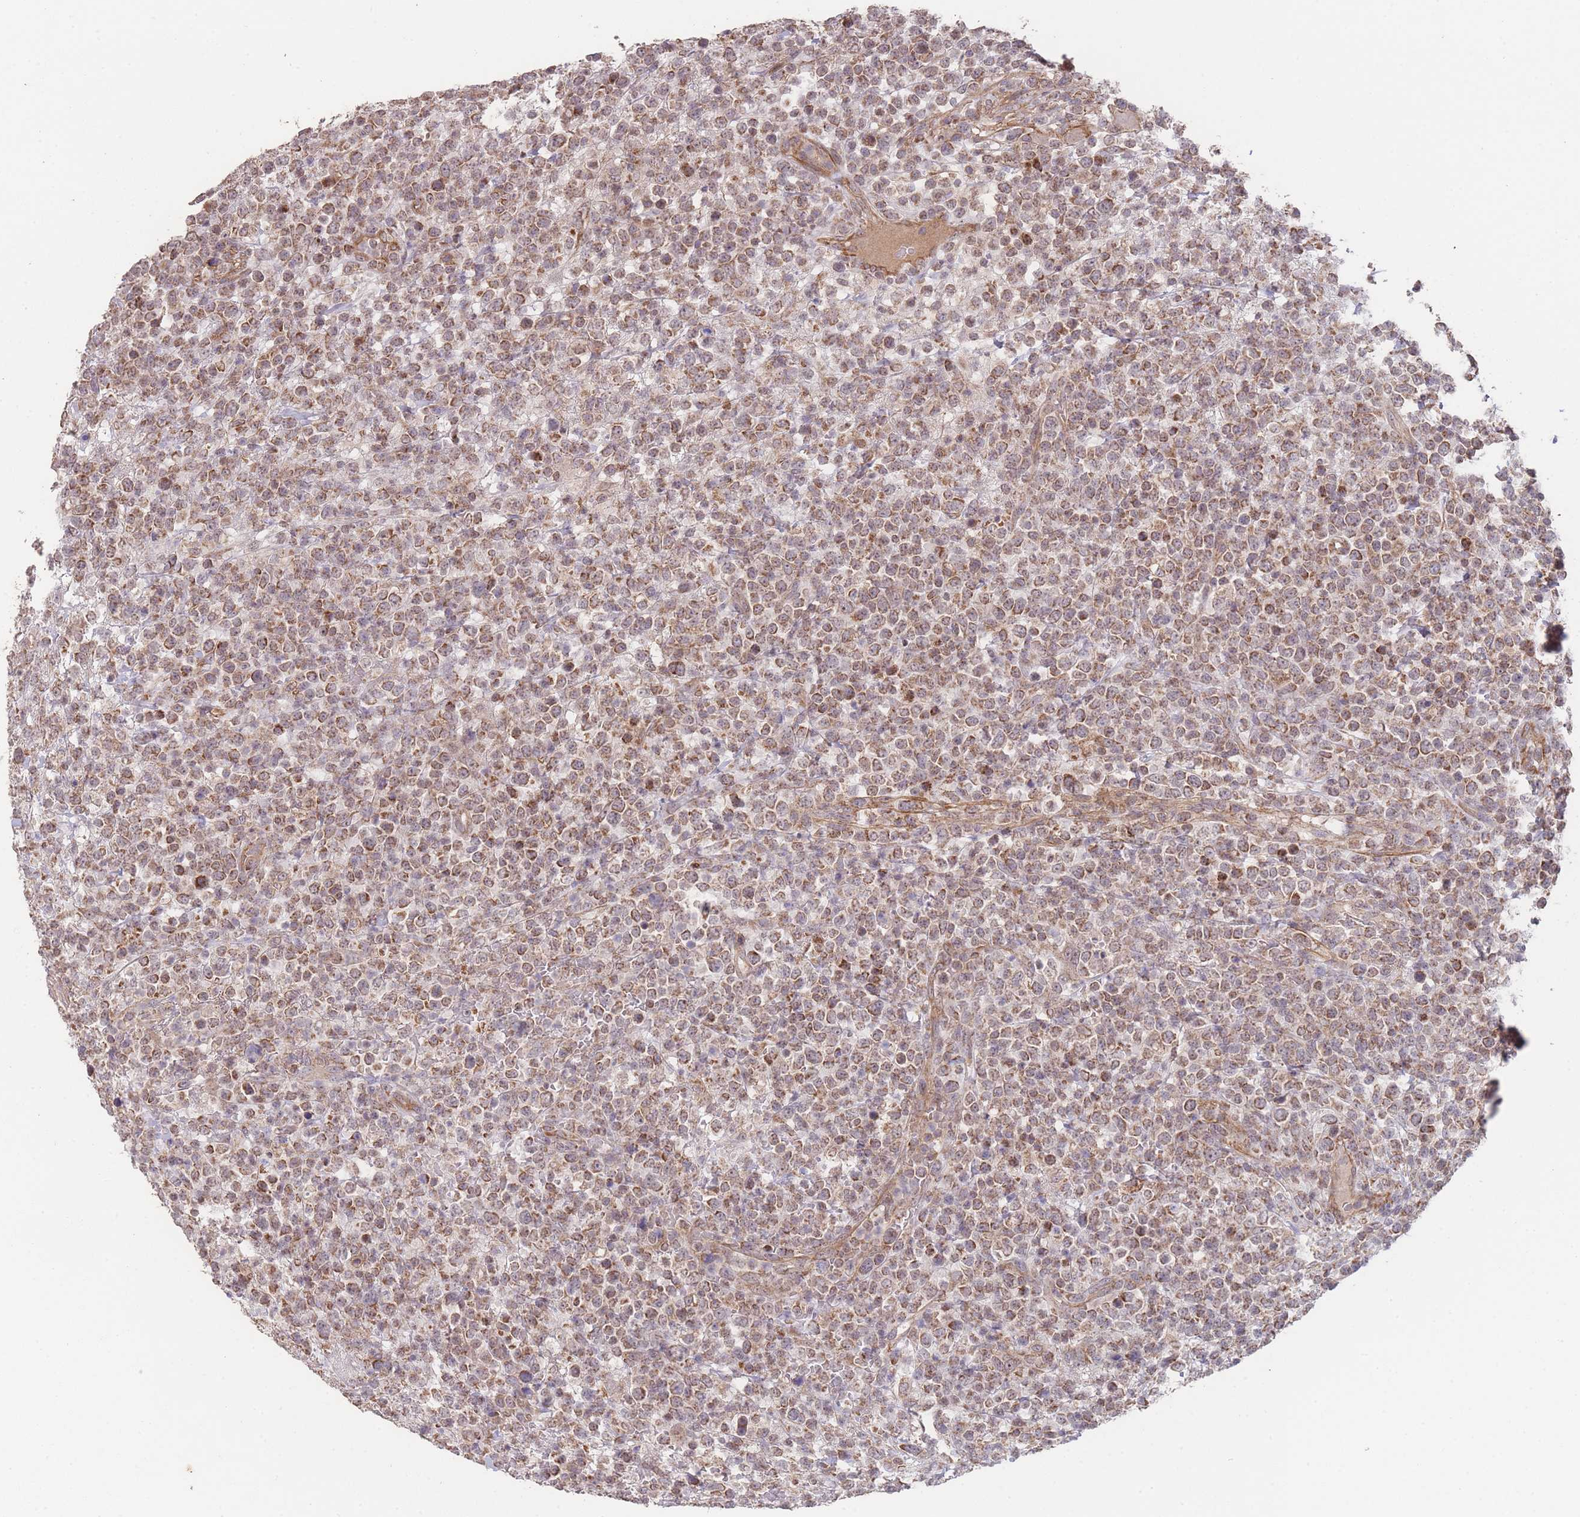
{"staining": {"intensity": "moderate", "quantity": ">75%", "location": "cytoplasmic/membranous"}, "tissue": "lymphoma", "cell_type": "Tumor cells", "image_type": "cancer", "snomed": [{"axis": "morphology", "description": "Malignant lymphoma, non-Hodgkin's type, High grade"}, {"axis": "topography", "description": "Colon"}], "caption": "Lymphoma tissue reveals moderate cytoplasmic/membranous staining in approximately >75% of tumor cells", "gene": "PXMP4", "patient": {"sex": "female", "age": 53}}